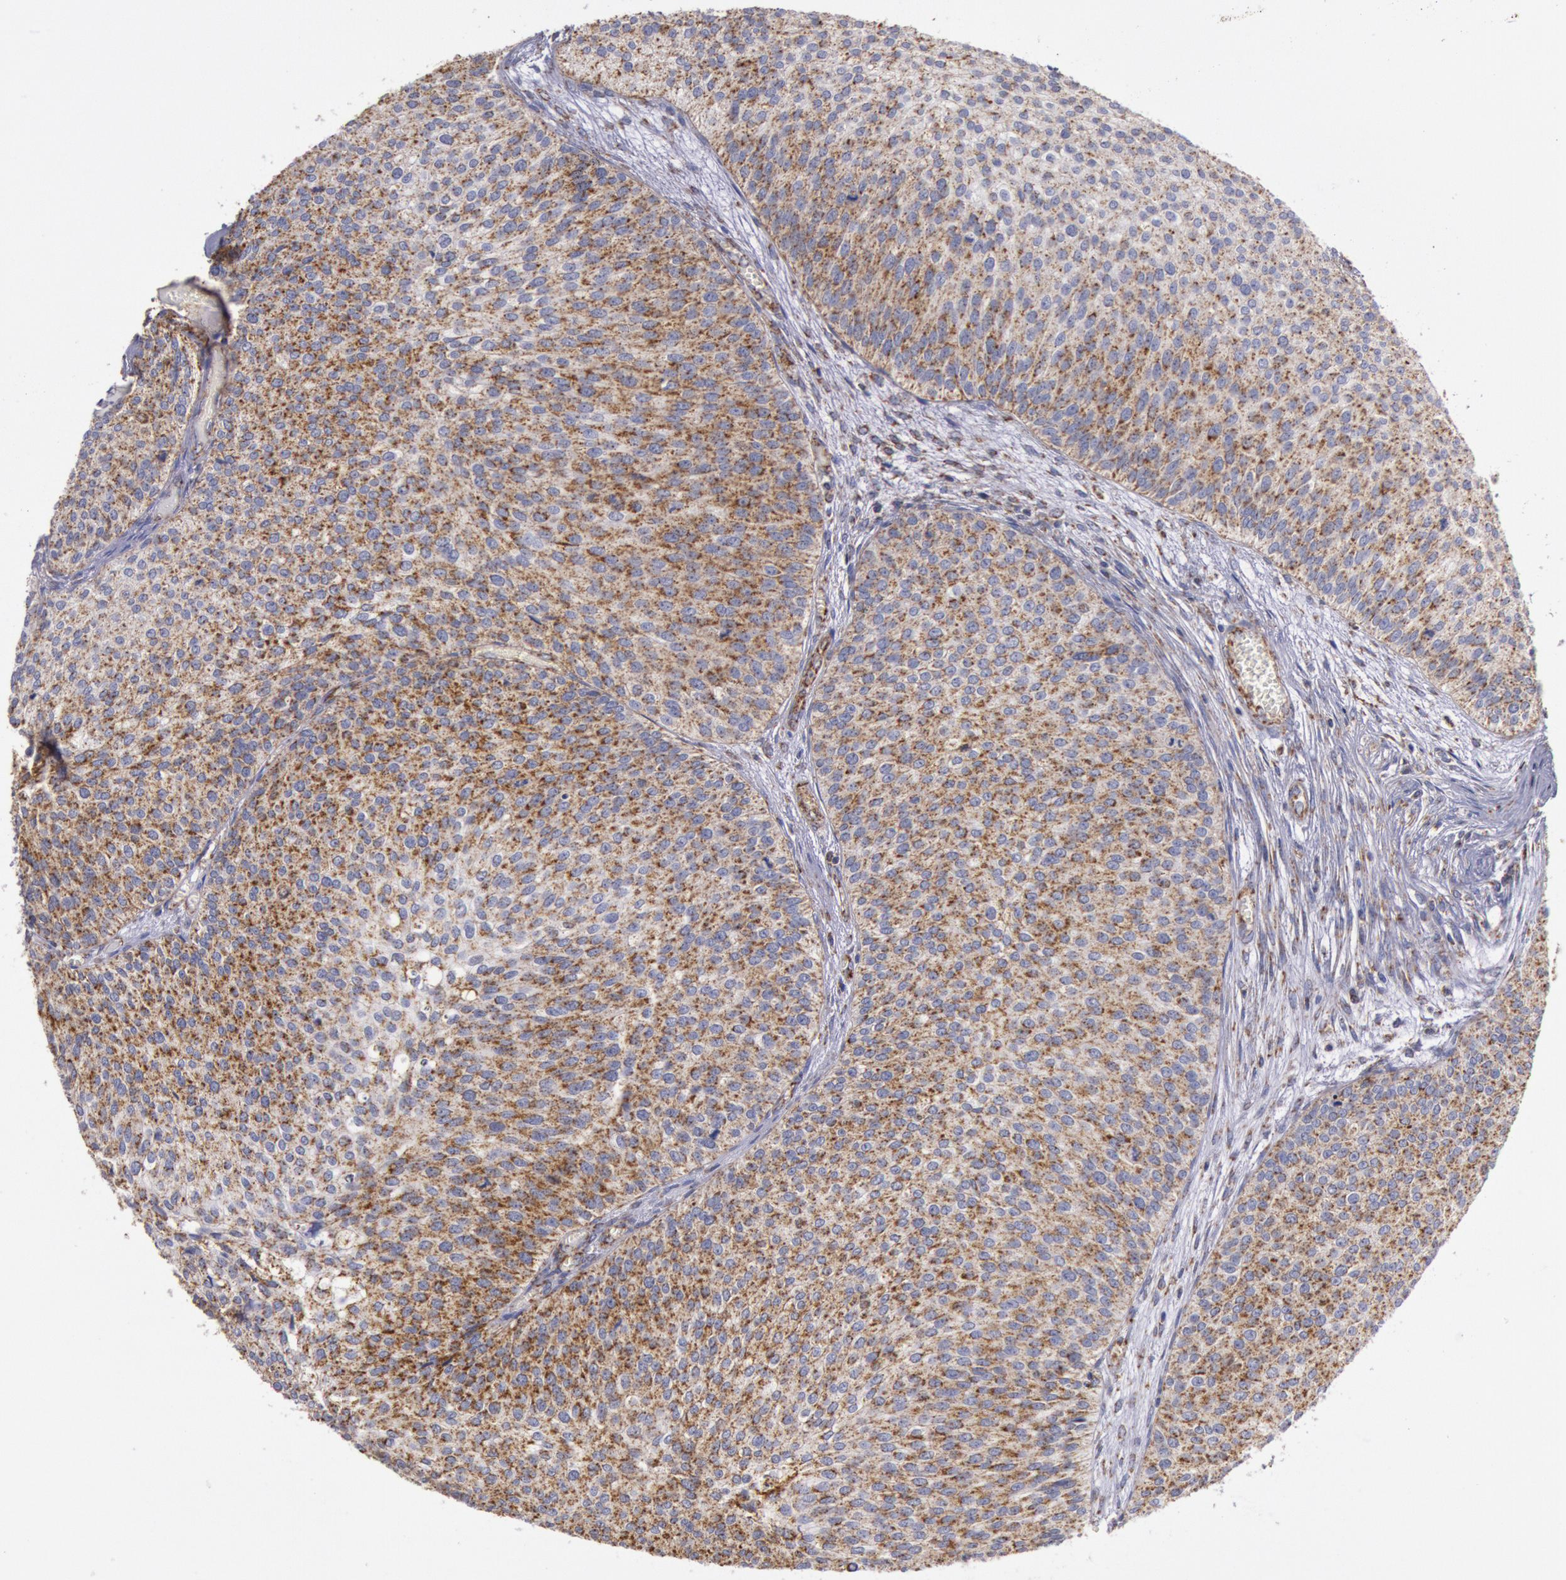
{"staining": {"intensity": "strong", "quantity": "25%-75%", "location": "cytoplasmic/membranous"}, "tissue": "urothelial cancer", "cell_type": "Tumor cells", "image_type": "cancer", "snomed": [{"axis": "morphology", "description": "Urothelial carcinoma, Low grade"}, {"axis": "topography", "description": "Urinary bladder"}], "caption": "Immunohistochemistry of urothelial cancer displays high levels of strong cytoplasmic/membranous expression in about 25%-75% of tumor cells. Ihc stains the protein in brown and the nuclei are stained blue.", "gene": "CYC1", "patient": {"sex": "male", "age": 84}}